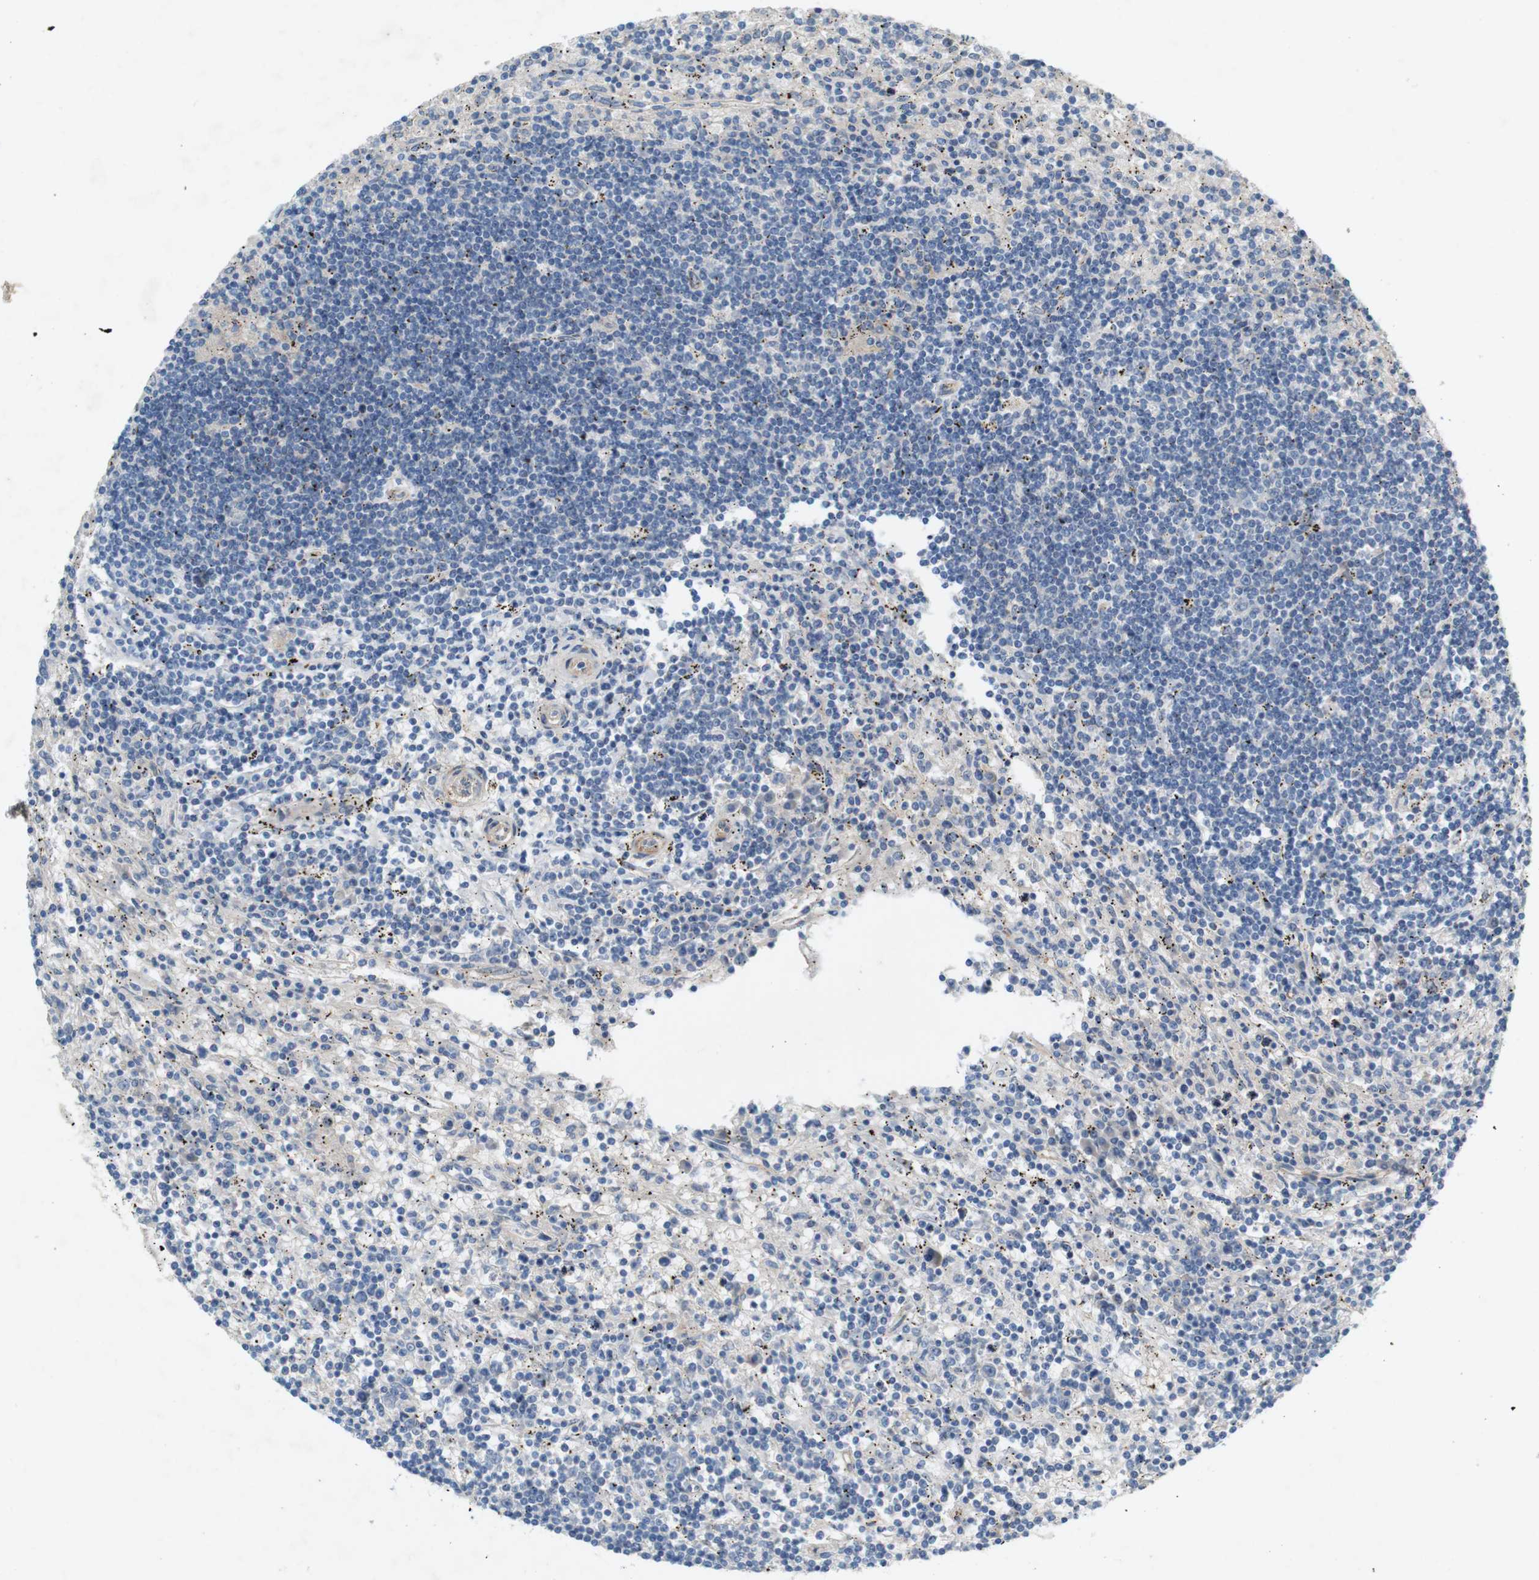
{"staining": {"intensity": "negative", "quantity": "none", "location": "none"}, "tissue": "lymphoma", "cell_type": "Tumor cells", "image_type": "cancer", "snomed": [{"axis": "morphology", "description": "Malignant lymphoma, non-Hodgkin's type, Low grade"}, {"axis": "topography", "description": "Spleen"}], "caption": "The histopathology image reveals no staining of tumor cells in malignant lymphoma, non-Hodgkin's type (low-grade).", "gene": "PVR", "patient": {"sex": "male", "age": 76}}